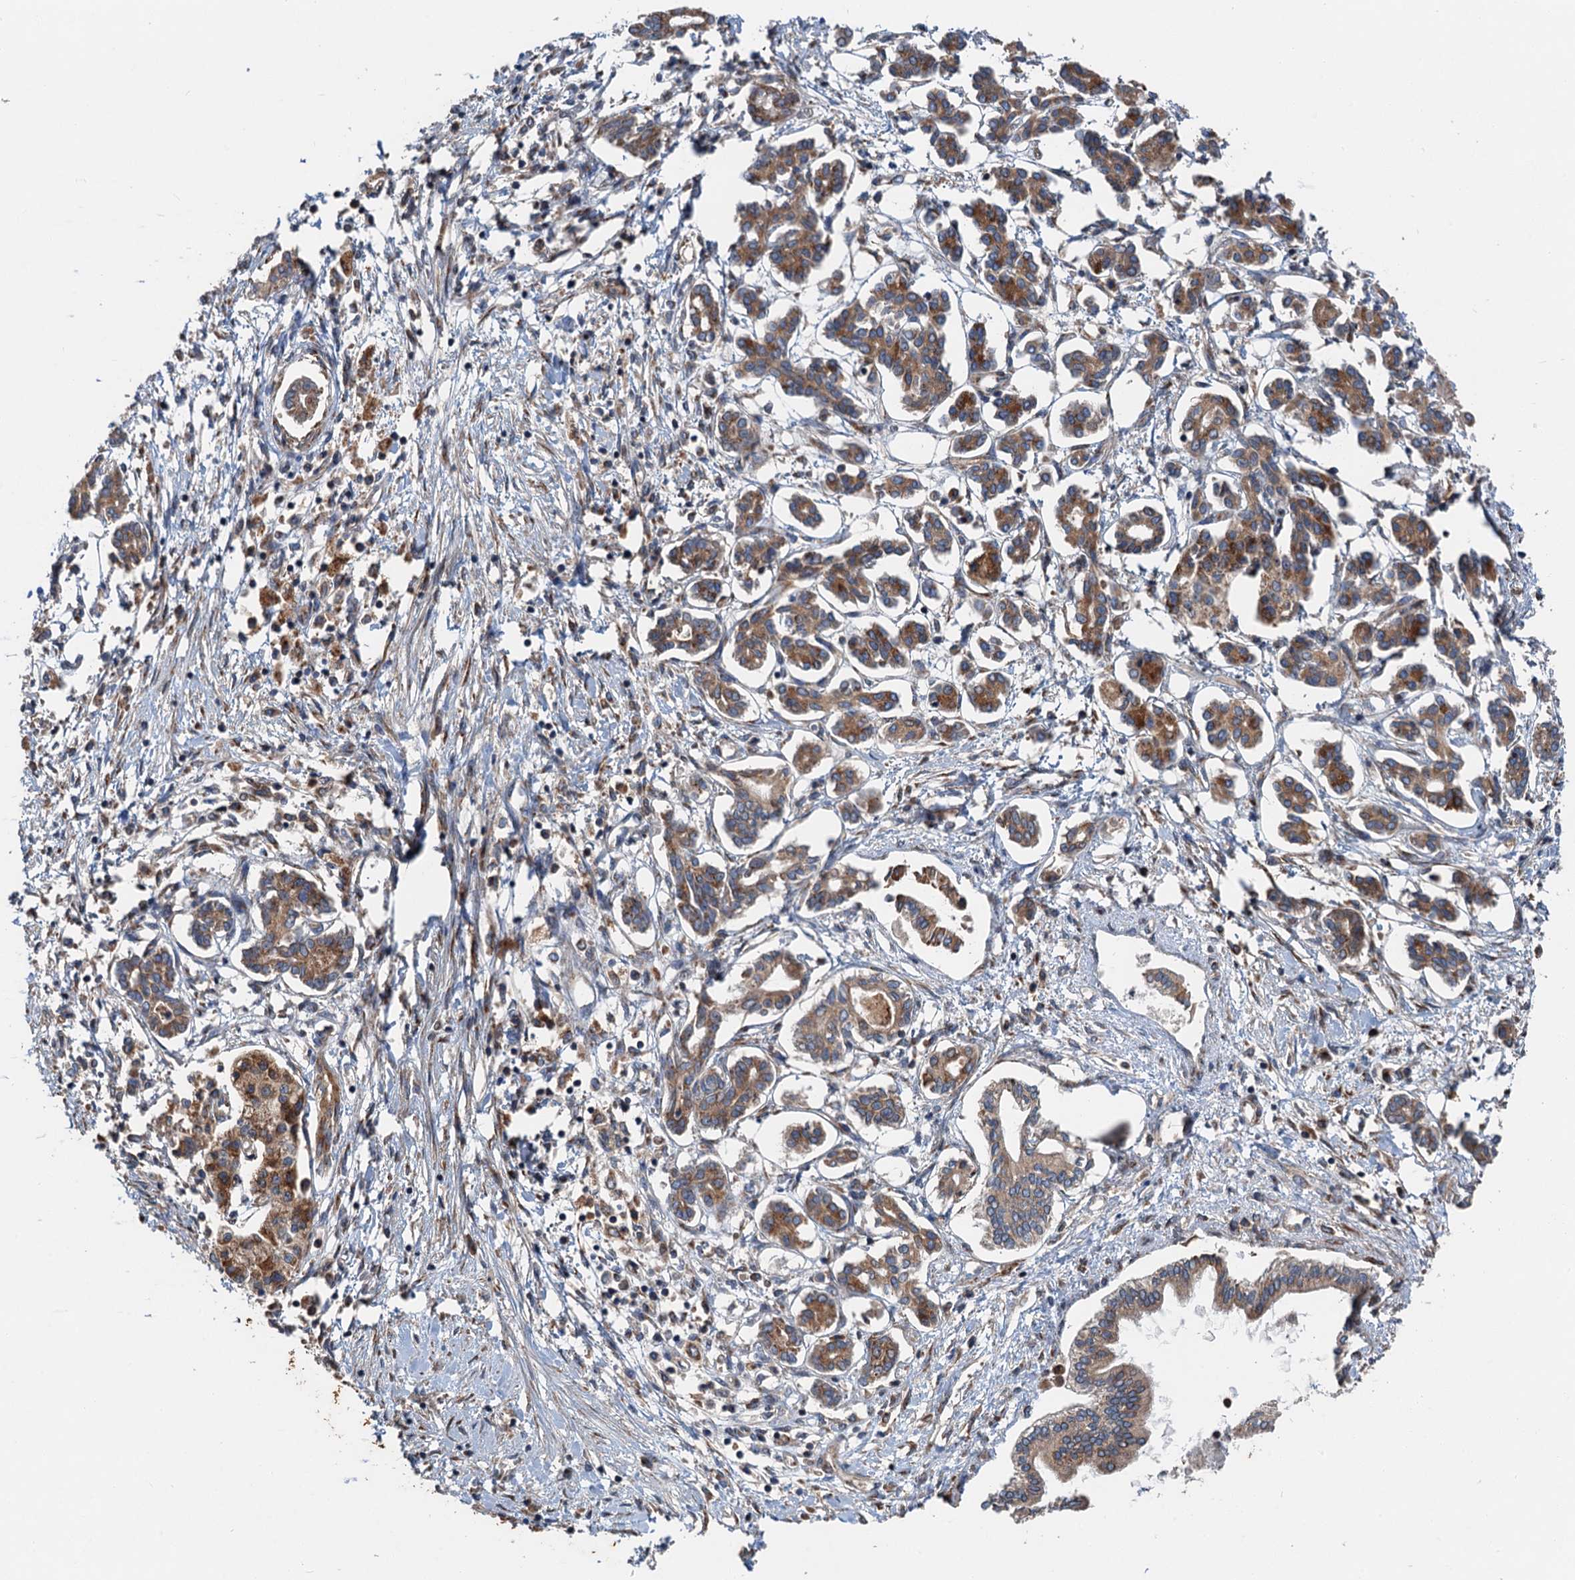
{"staining": {"intensity": "moderate", "quantity": ">75%", "location": "cytoplasmic/membranous"}, "tissue": "pancreatic cancer", "cell_type": "Tumor cells", "image_type": "cancer", "snomed": [{"axis": "morphology", "description": "Adenocarcinoma, NOS"}, {"axis": "topography", "description": "Pancreas"}], "caption": "Protein staining of adenocarcinoma (pancreatic) tissue exhibits moderate cytoplasmic/membranous expression in about >75% of tumor cells.", "gene": "ANKRD26", "patient": {"sex": "female", "age": 50}}